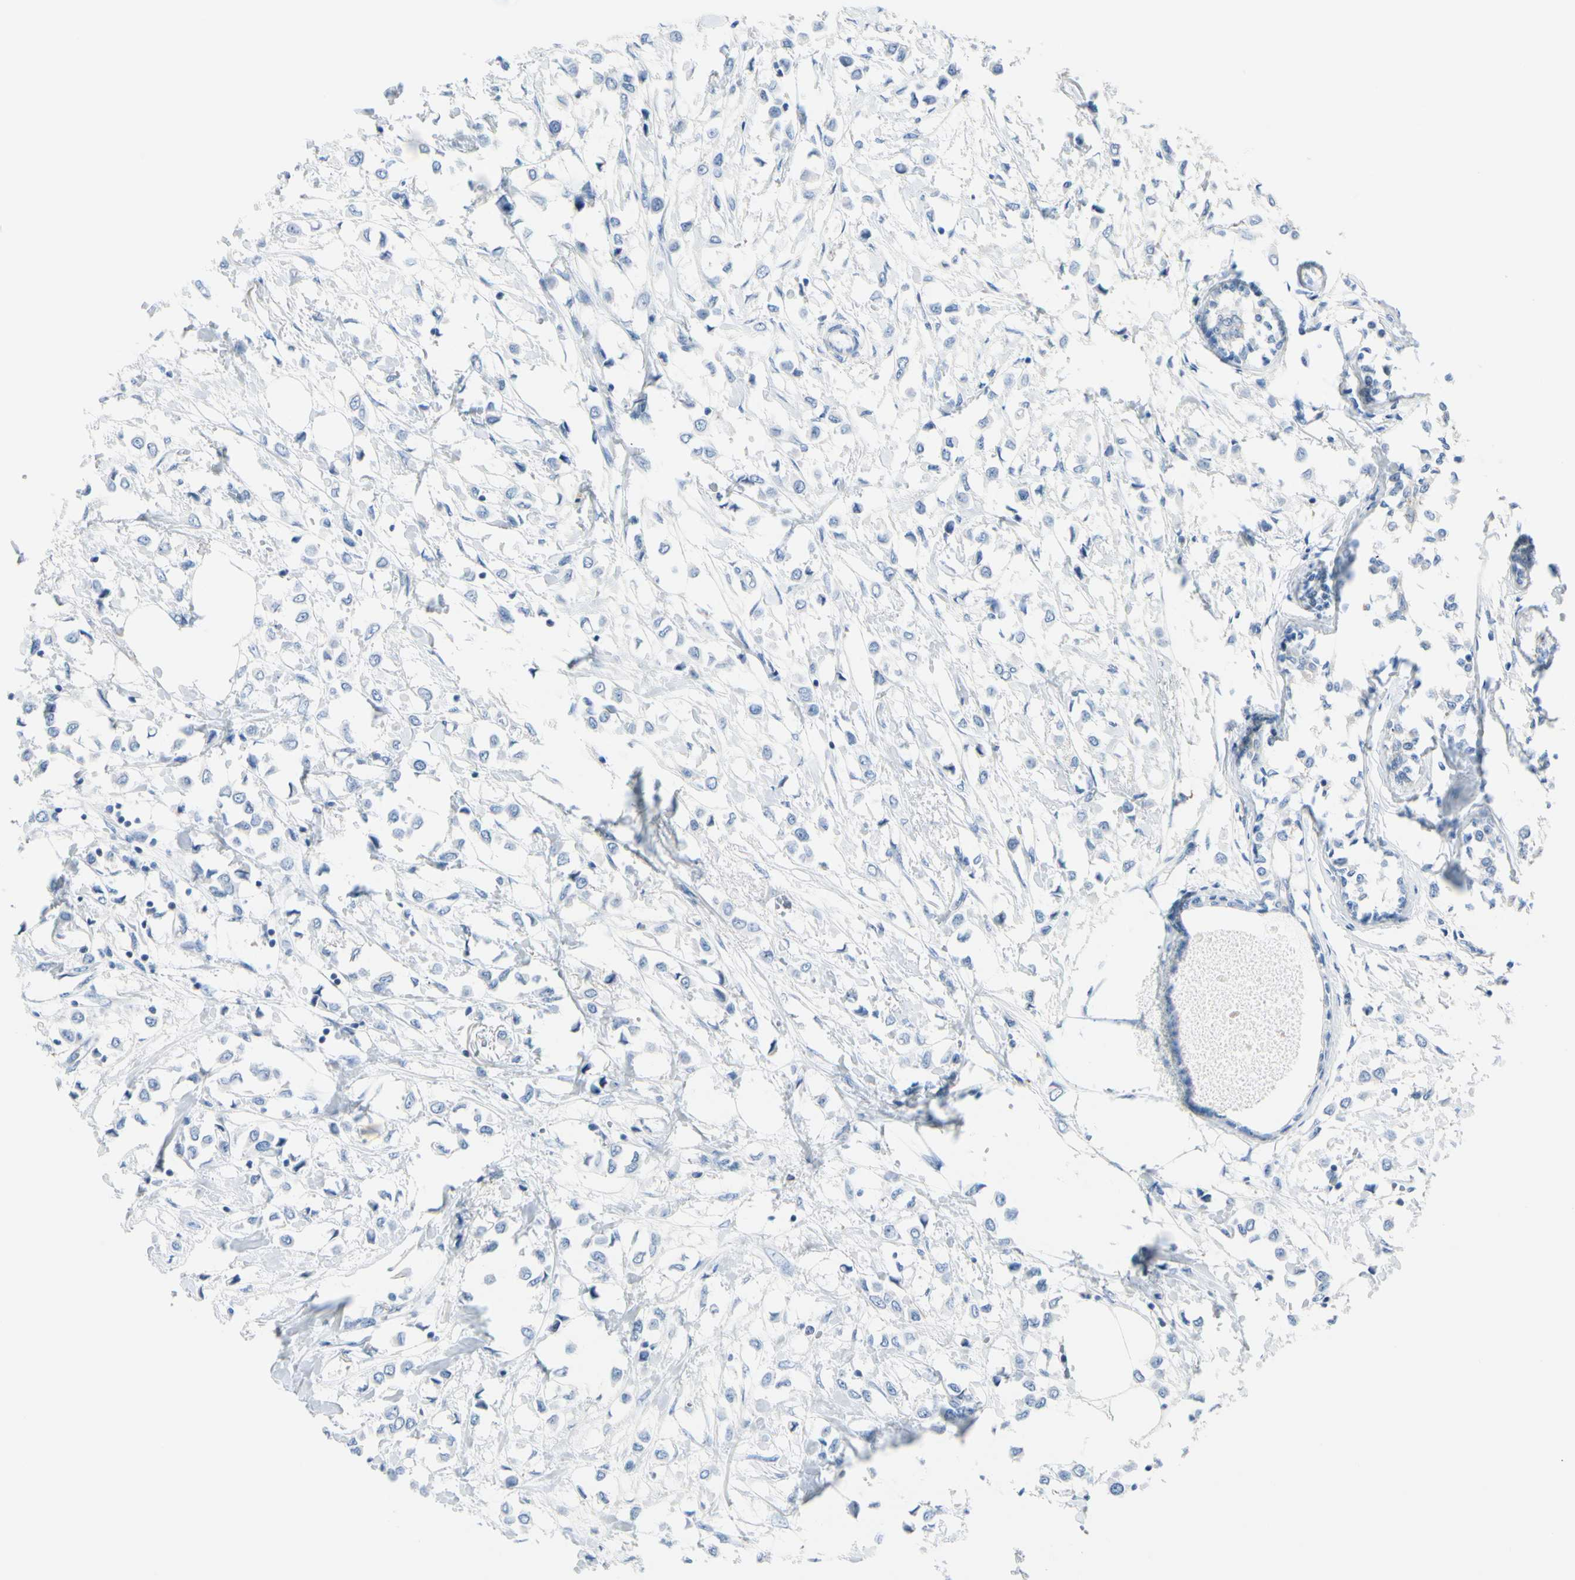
{"staining": {"intensity": "negative", "quantity": "none", "location": "none"}, "tissue": "breast cancer", "cell_type": "Tumor cells", "image_type": "cancer", "snomed": [{"axis": "morphology", "description": "Lobular carcinoma"}, {"axis": "topography", "description": "Breast"}], "caption": "Immunohistochemistry photomicrograph of neoplastic tissue: lobular carcinoma (breast) stained with DAB shows no significant protein positivity in tumor cells.", "gene": "PEBP1", "patient": {"sex": "female", "age": 51}}